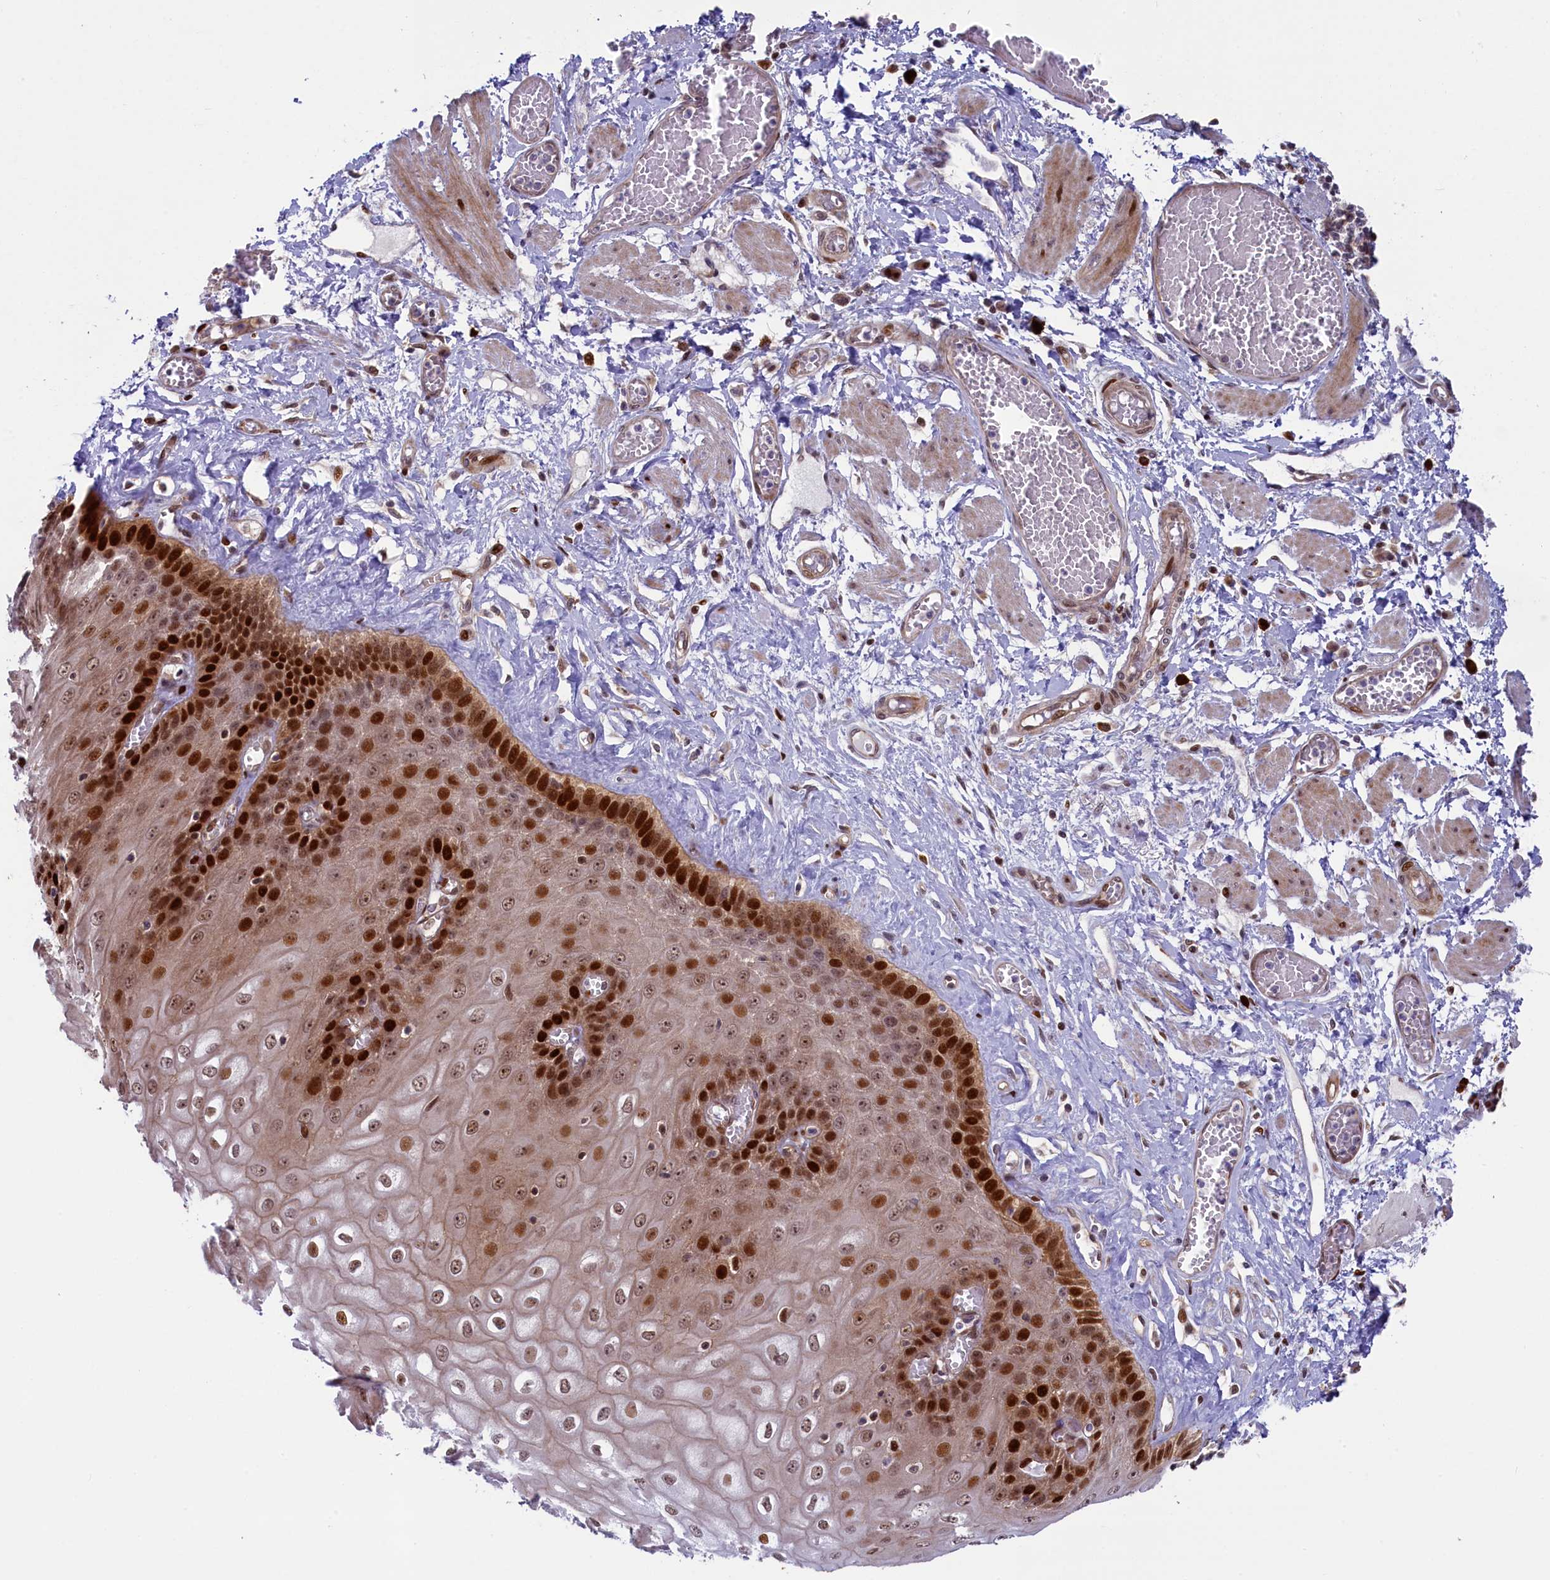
{"staining": {"intensity": "strong", "quantity": "<25%", "location": "nuclear"}, "tissue": "esophagus", "cell_type": "Squamous epithelial cells", "image_type": "normal", "snomed": [{"axis": "morphology", "description": "Normal tissue, NOS"}, {"axis": "topography", "description": "Esophagus"}], "caption": "DAB (3,3'-diaminobenzidine) immunohistochemical staining of benign esophagus shows strong nuclear protein staining in about <25% of squamous epithelial cells.", "gene": "CCL23", "patient": {"sex": "male", "age": 60}}